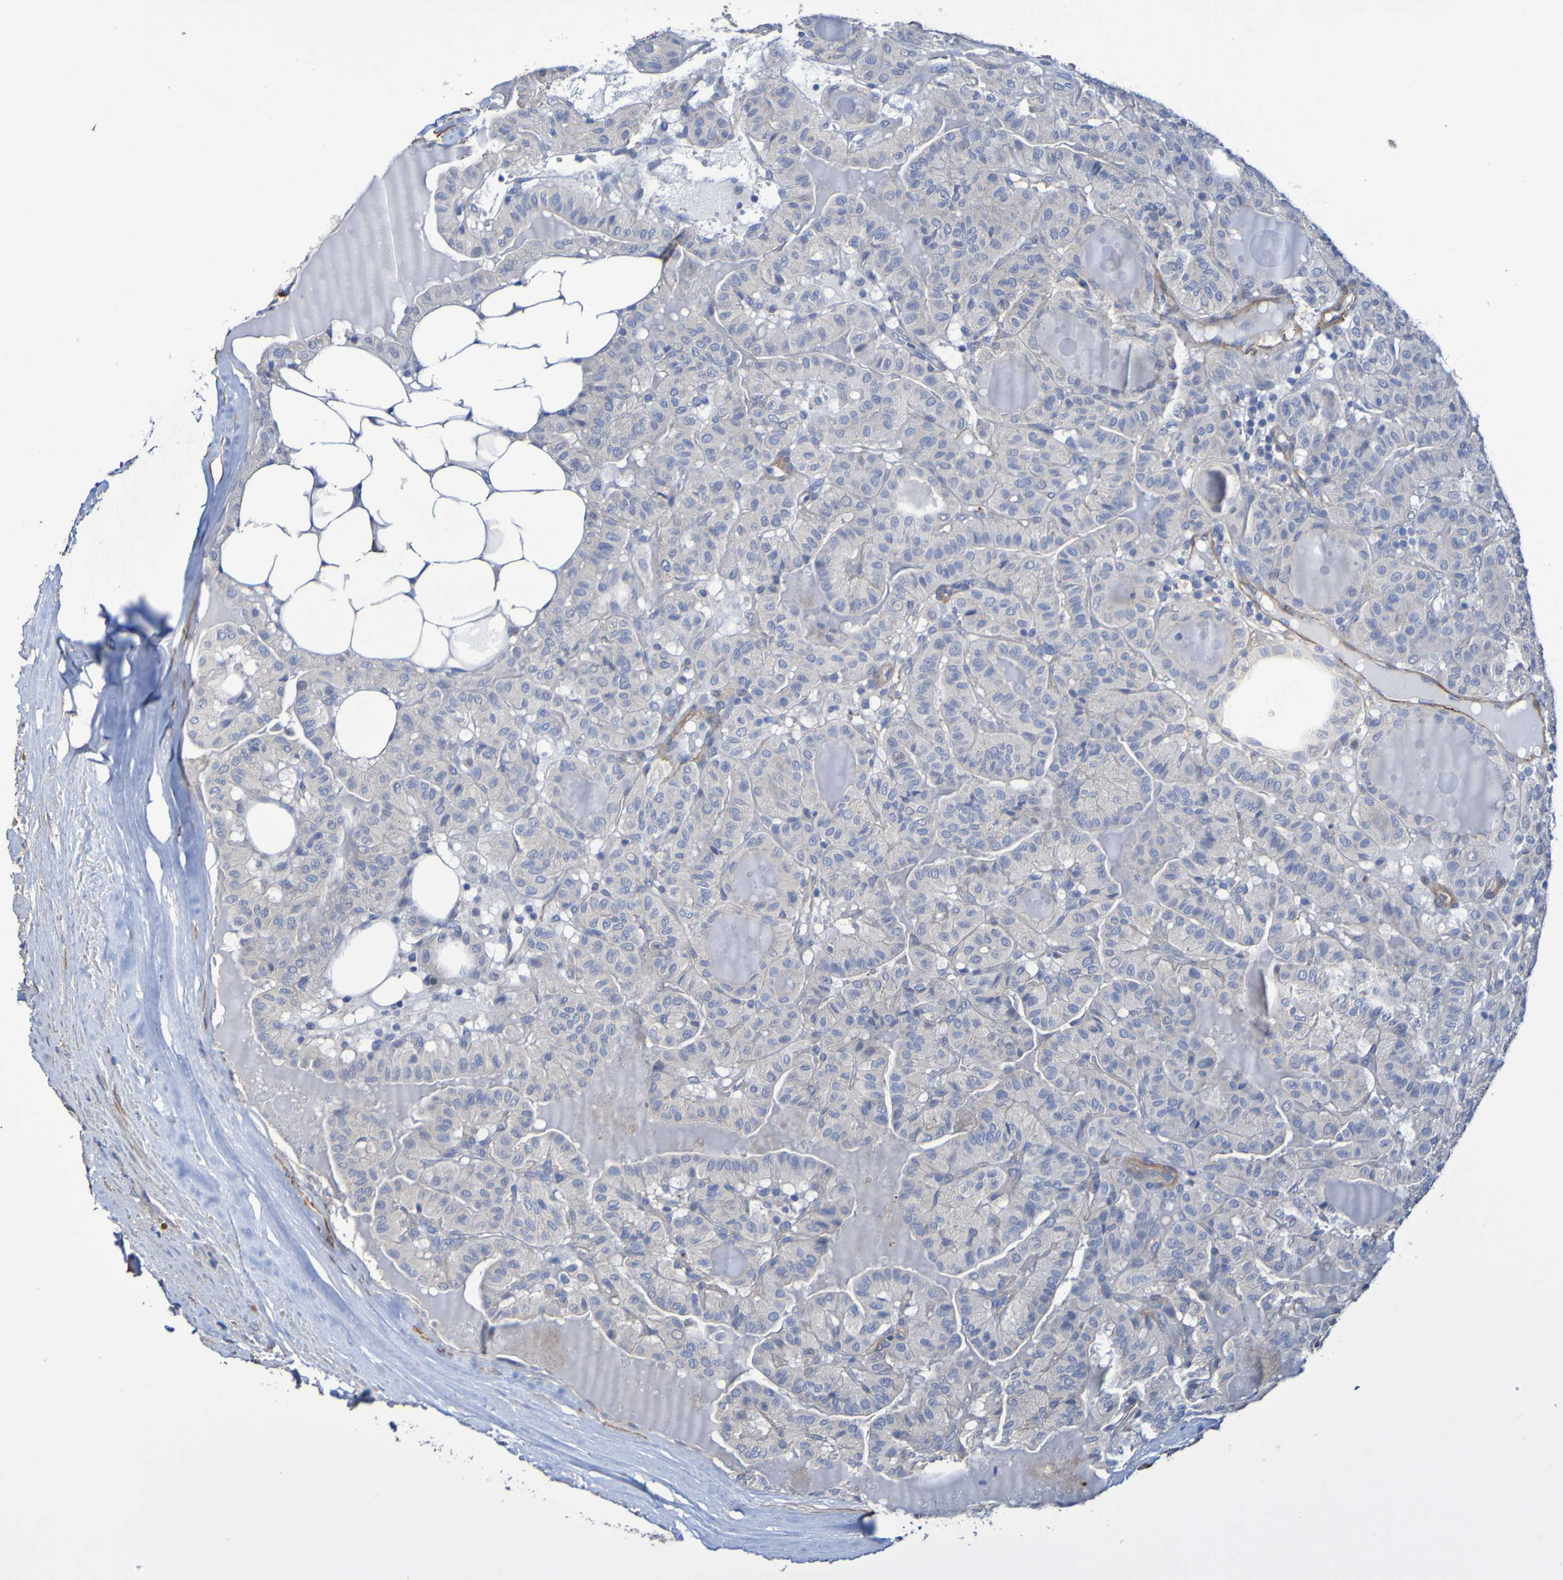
{"staining": {"intensity": "weak", "quantity": "<25%", "location": "cytoplasmic/membranous"}, "tissue": "thyroid cancer", "cell_type": "Tumor cells", "image_type": "cancer", "snomed": [{"axis": "morphology", "description": "Papillary adenocarcinoma, NOS"}, {"axis": "topography", "description": "Thyroid gland"}], "caption": "IHC image of human thyroid cancer stained for a protein (brown), which exhibits no staining in tumor cells.", "gene": "SRPRB", "patient": {"sex": "male", "age": 77}}